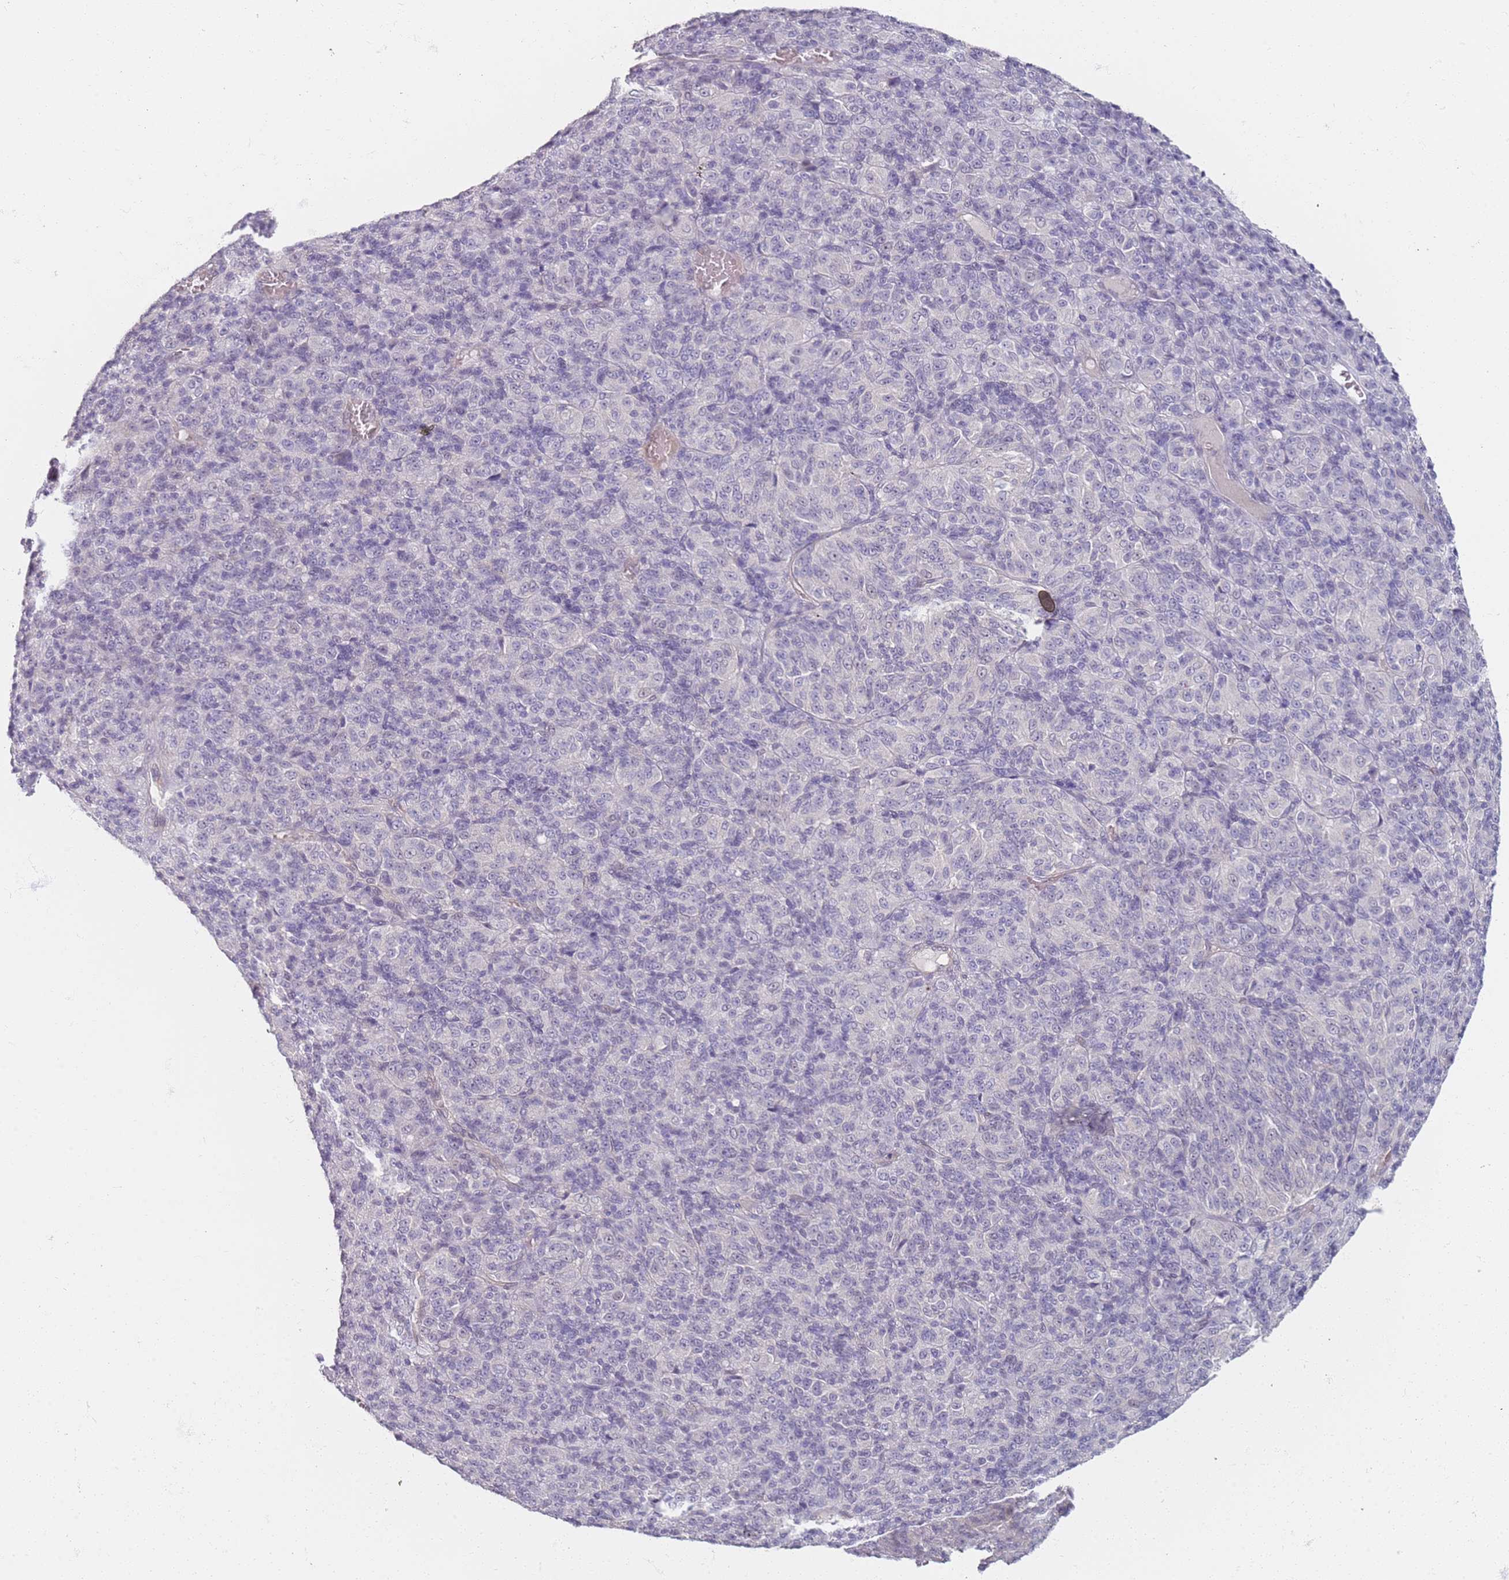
{"staining": {"intensity": "negative", "quantity": "none", "location": "none"}, "tissue": "melanoma", "cell_type": "Tumor cells", "image_type": "cancer", "snomed": [{"axis": "morphology", "description": "Malignant melanoma, Metastatic site"}, {"axis": "topography", "description": "Brain"}], "caption": "High magnification brightfield microscopy of malignant melanoma (metastatic site) stained with DAB (brown) and counterstained with hematoxylin (blue): tumor cells show no significant positivity. Brightfield microscopy of immunohistochemistry stained with DAB (3,3'-diaminobenzidine) (brown) and hematoxylin (blue), captured at high magnification.", "gene": "CD40LG", "patient": {"sex": "female", "age": 56}}